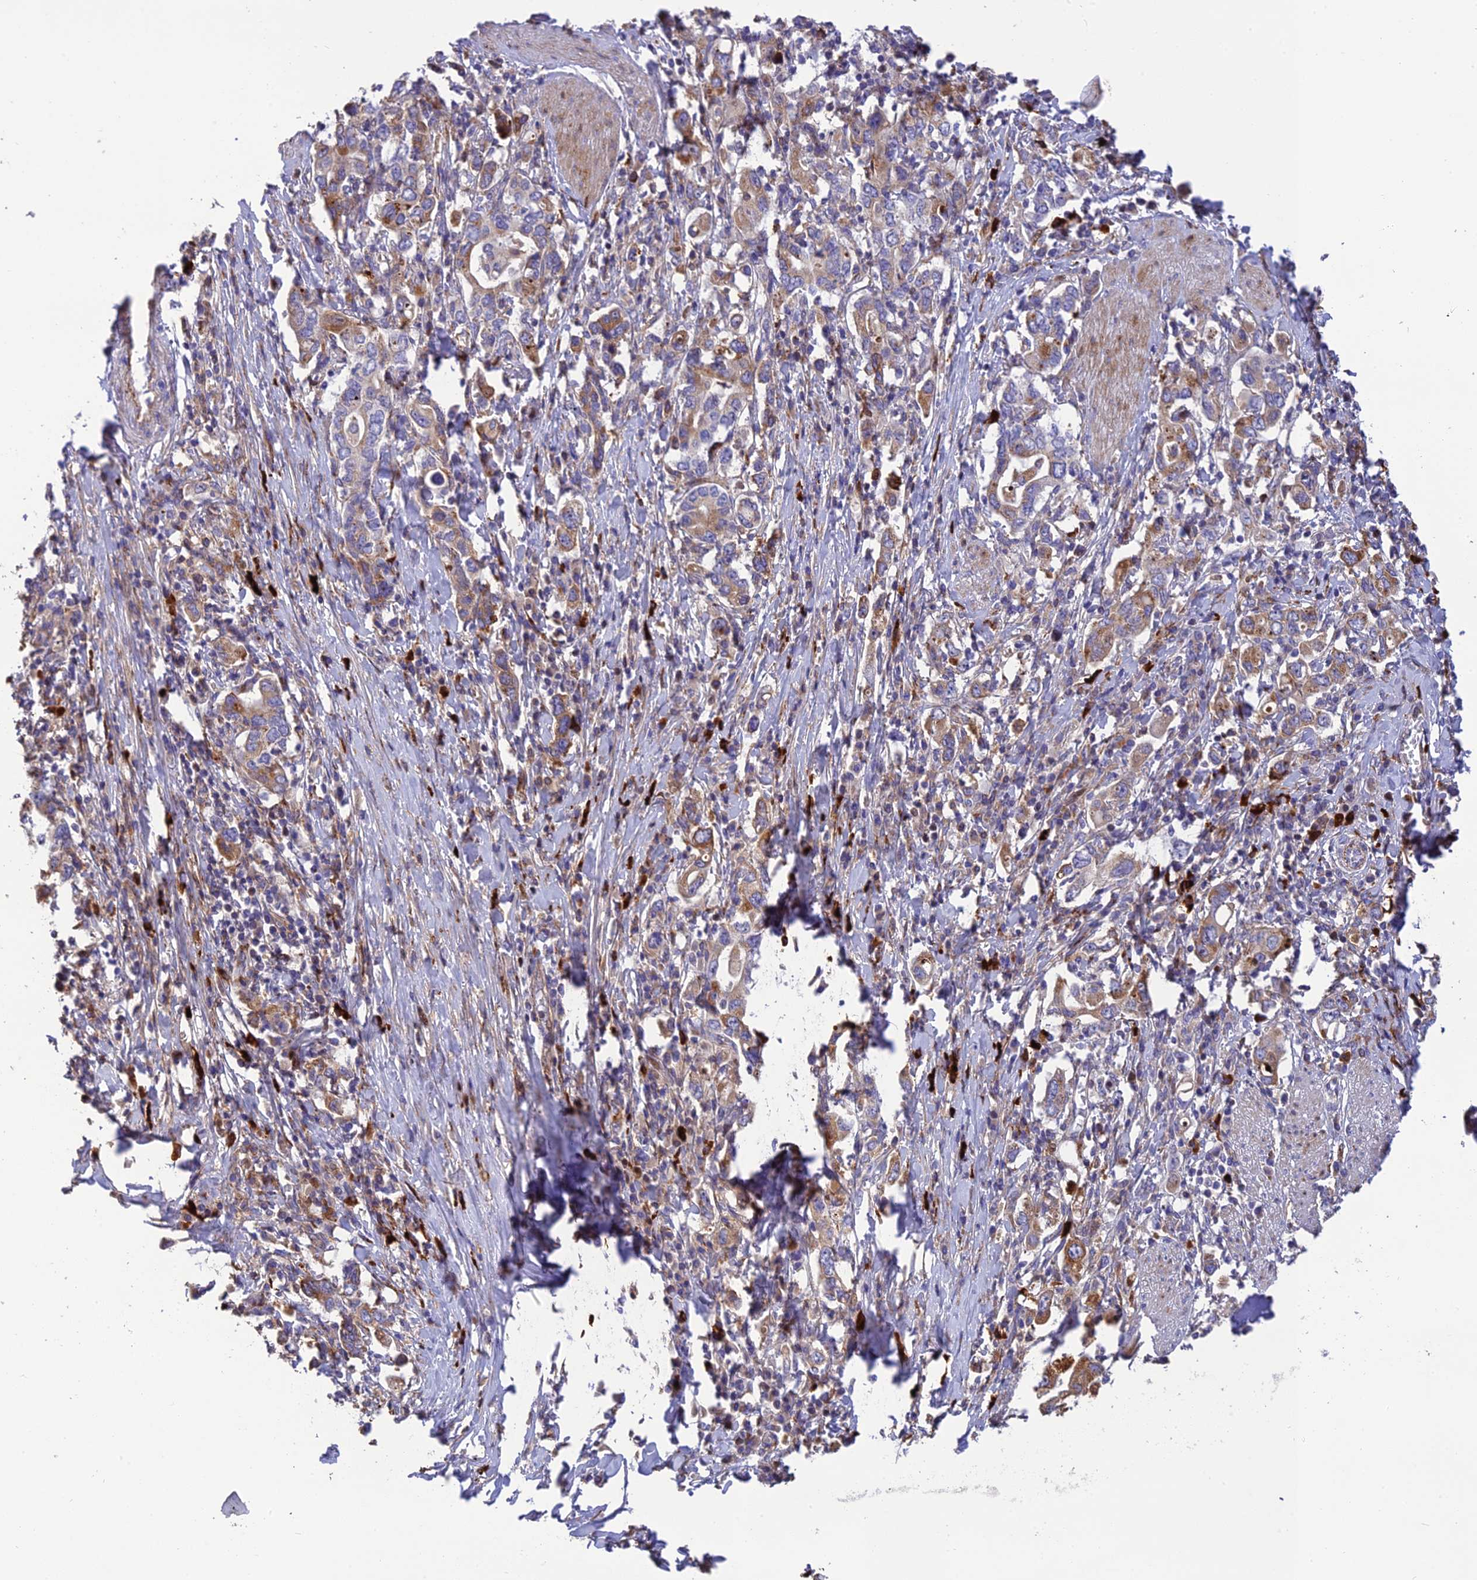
{"staining": {"intensity": "moderate", "quantity": ">75%", "location": "cytoplasmic/membranous"}, "tissue": "stomach cancer", "cell_type": "Tumor cells", "image_type": "cancer", "snomed": [{"axis": "morphology", "description": "Adenocarcinoma, NOS"}, {"axis": "topography", "description": "Stomach, upper"}, {"axis": "topography", "description": "Stomach"}], "caption": "Moderate cytoplasmic/membranous staining is identified in about >75% of tumor cells in stomach cancer.", "gene": "CPSF4L", "patient": {"sex": "male", "age": 62}}